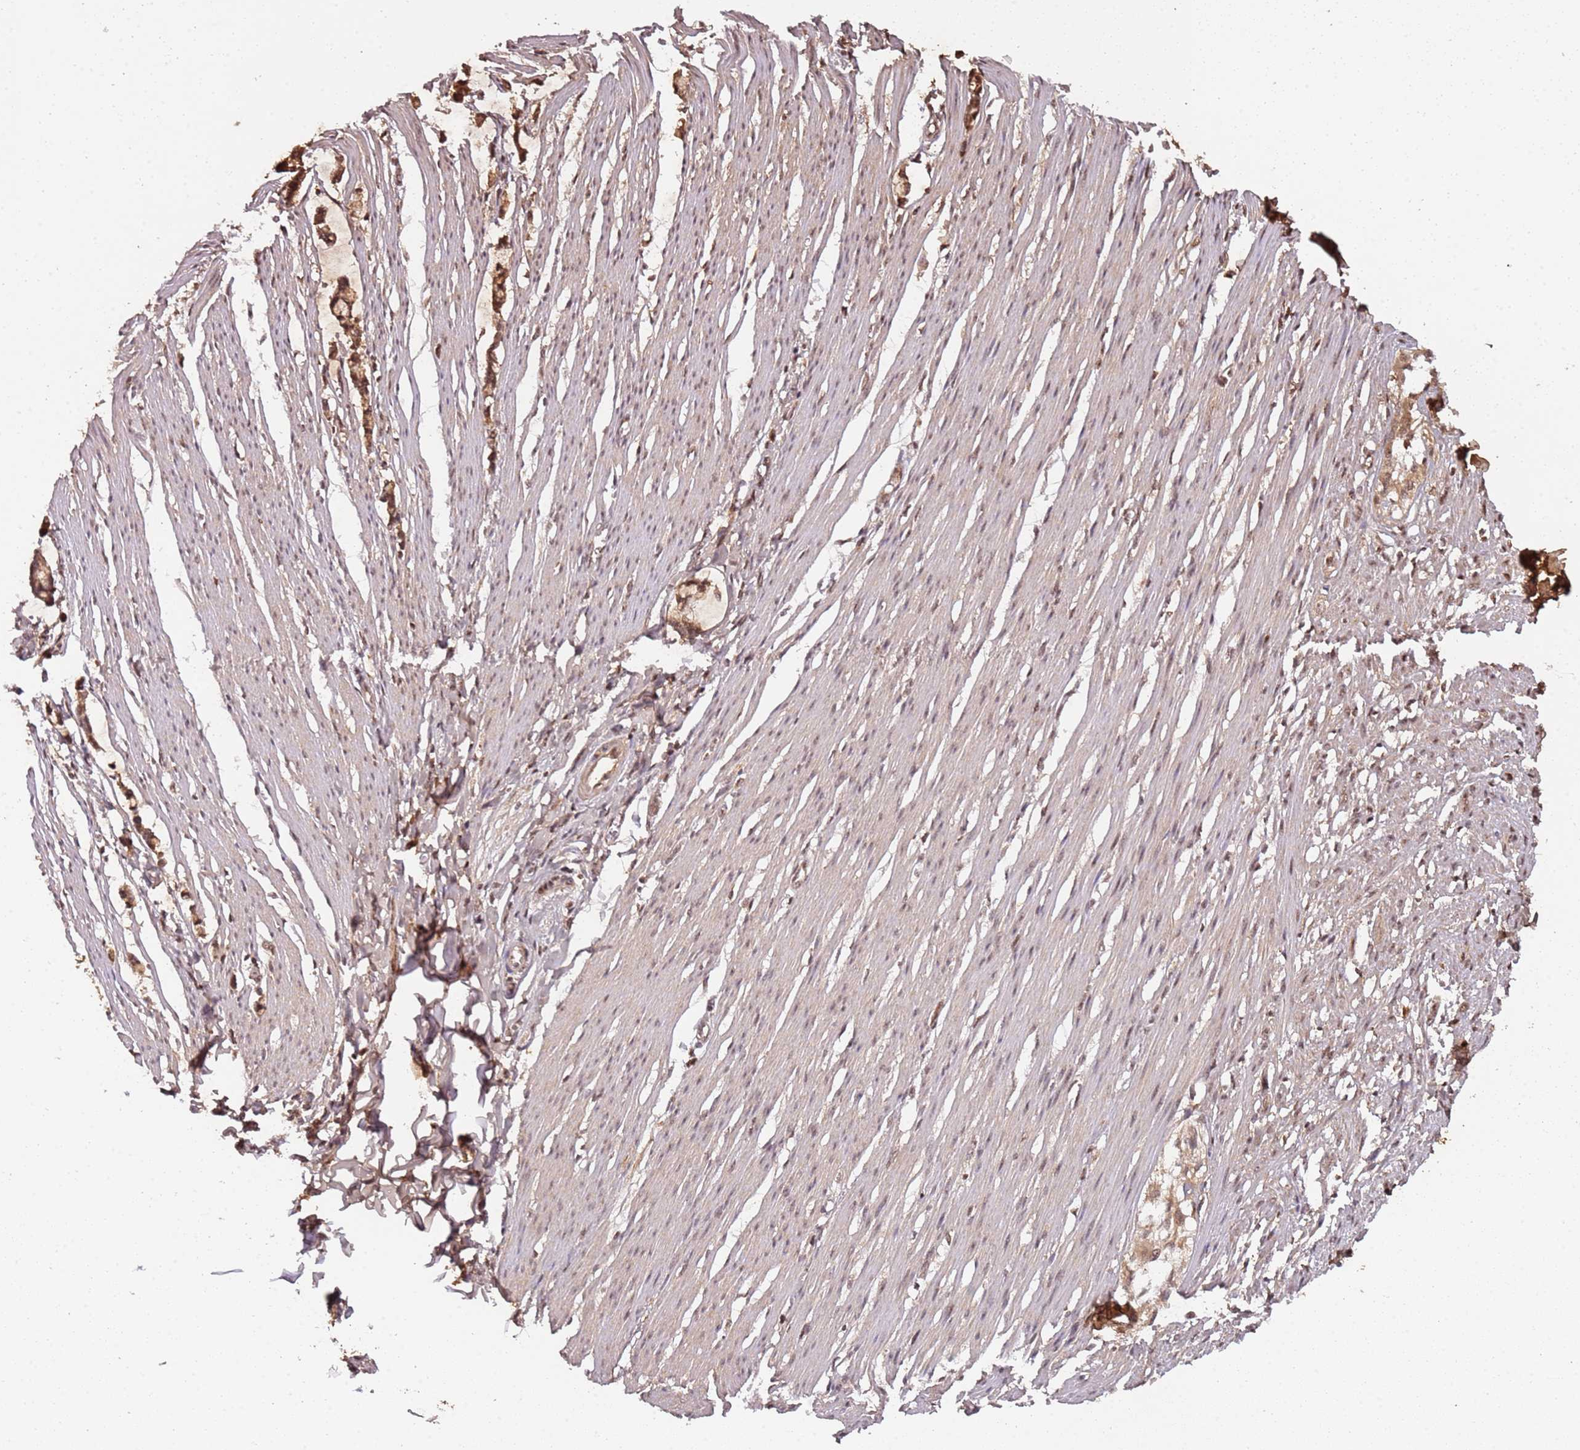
{"staining": {"intensity": "weak", "quantity": "25%-75%", "location": "cytoplasmic/membranous,nuclear"}, "tissue": "smooth muscle", "cell_type": "Smooth muscle cells", "image_type": "normal", "snomed": [{"axis": "morphology", "description": "Normal tissue, NOS"}, {"axis": "morphology", "description": "Adenocarcinoma, NOS"}, {"axis": "topography", "description": "Colon"}, {"axis": "topography", "description": "Peripheral nerve tissue"}], "caption": "The immunohistochemical stain labels weak cytoplasmic/membranous,nuclear positivity in smooth muscle cells of unremarkable smooth muscle.", "gene": "COL1A2", "patient": {"sex": "male", "age": 14}}